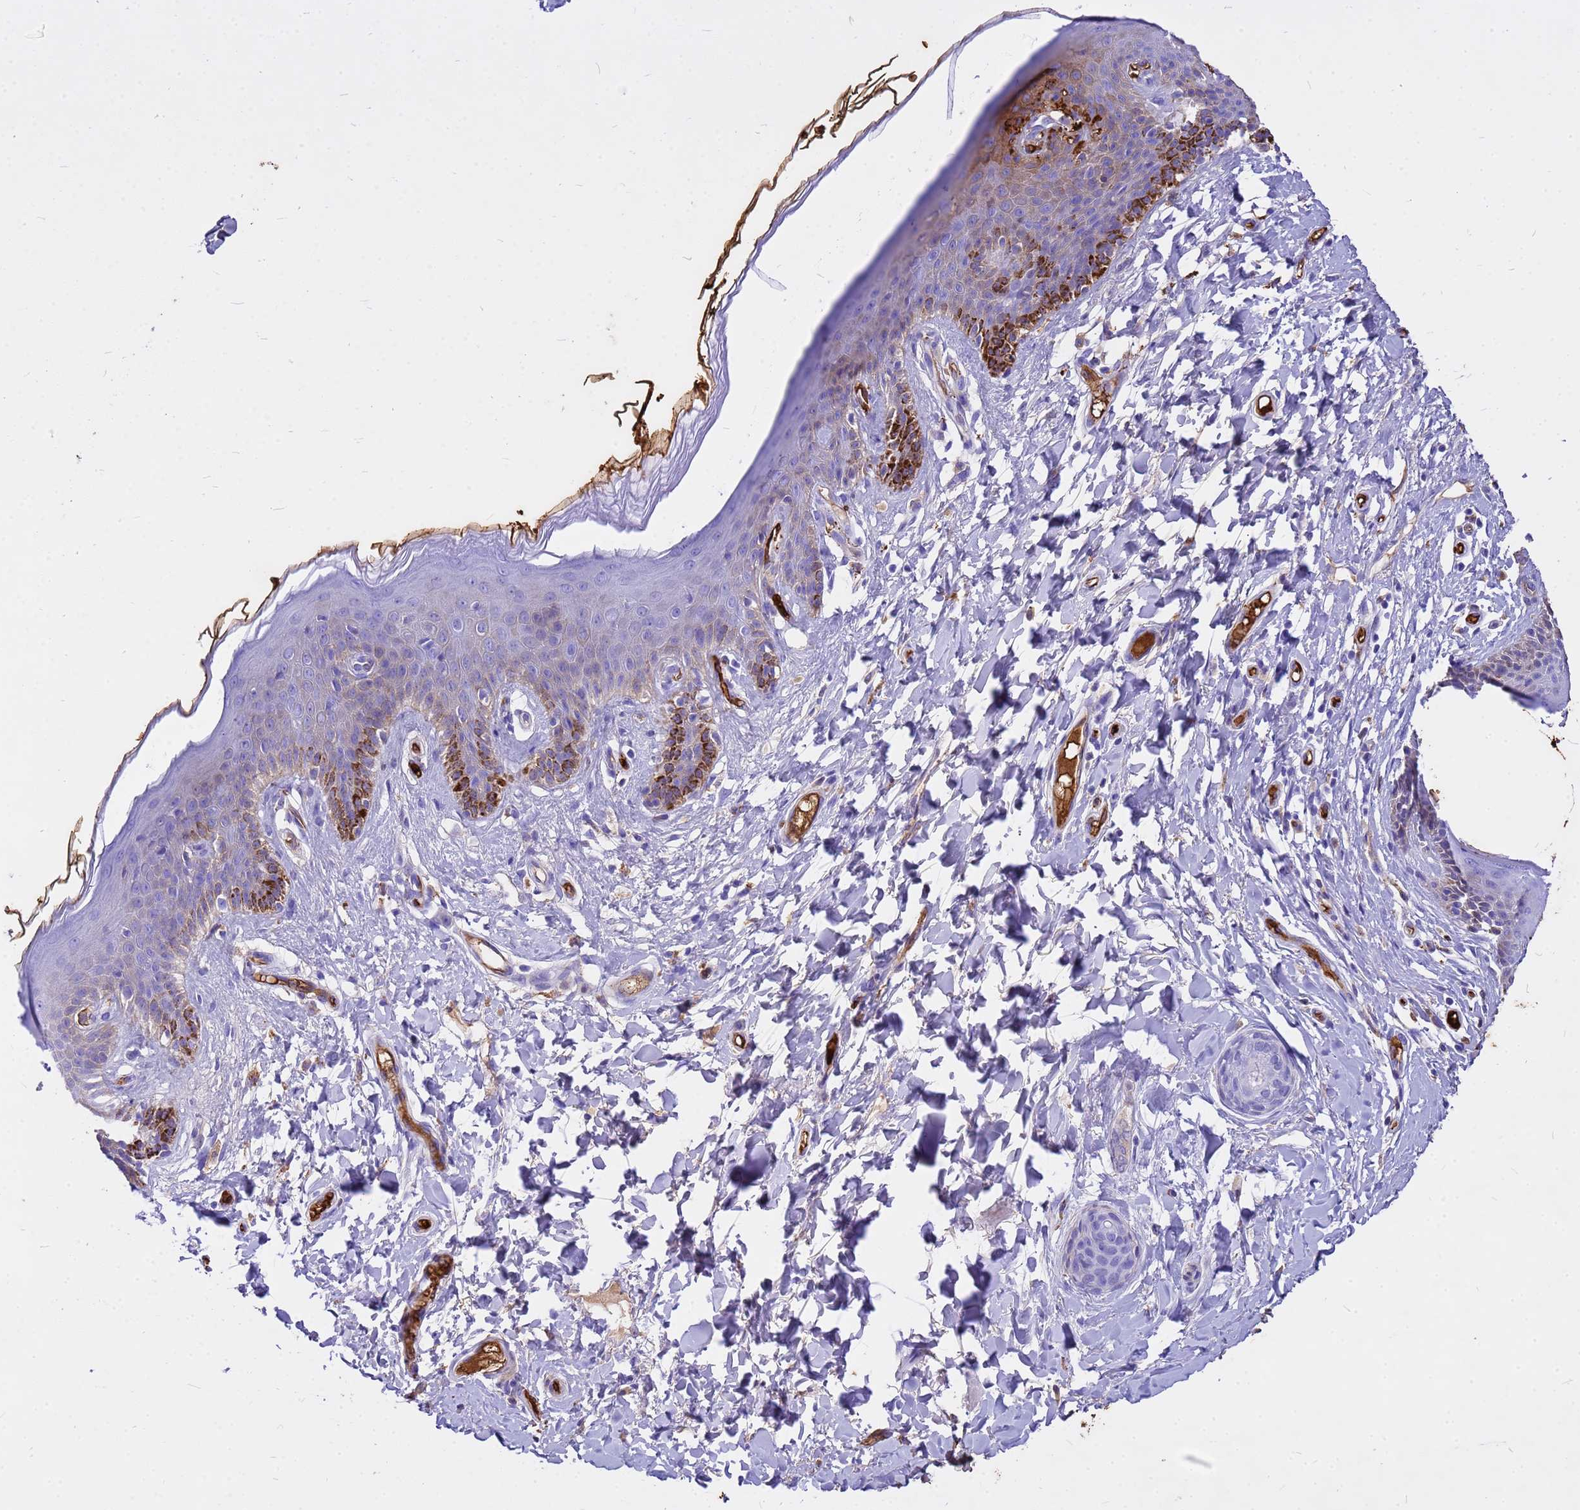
{"staining": {"intensity": "strong", "quantity": "<25%", "location": "cytoplasmic/membranous"}, "tissue": "skin", "cell_type": "Epidermal cells", "image_type": "normal", "snomed": [{"axis": "morphology", "description": "Normal tissue, NOS"}, {"axis": "topography", "description": "Vulva"}], "caption": "Skin stained with a brown dye displays strong cytoplasmic/membranous positive expression in approximately <25% of epidermal cells.", "gene": "HBA1", "patient": {"sex": "female", "age": 66}}